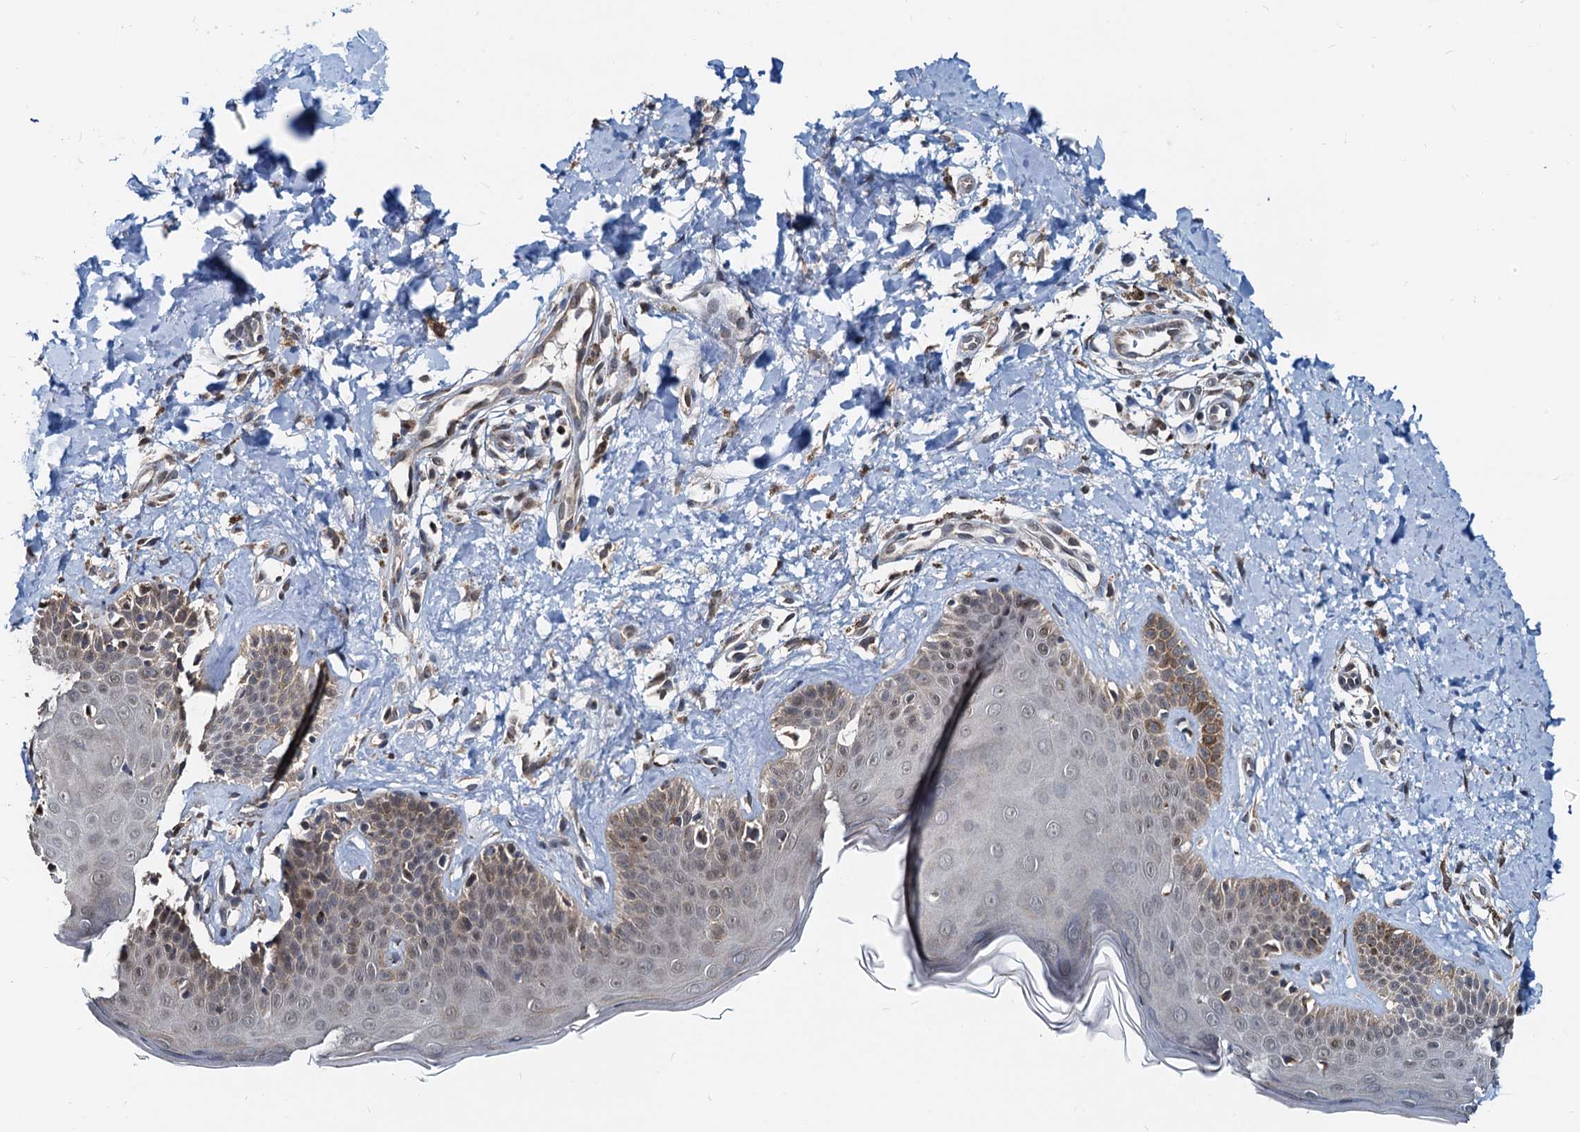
{"staining": {"intensity": "moderate", "quantity": ">75%", "location": "cytoplasmic/membranous"}, "tissue": "skin", "cell_type": "Fibroblasts", "image_type": "normal", "snomed": [{"axis": "morphology", "description": "Normal tissue, NOS"}, {"axis": "topography", "description": "Skin"}], "caption": "Brown immunohistochemical staining in normal skin reveals moderate cytoplasmic/membranous positivity in about >75% of fibroblasts. The staining was performed using DAB to visualize the protein expression in brown, while the nuclei were stained in blue with hematoxylin (Magnification: 20x).", "gene": "MCMBP", "patient": {"sex": "male", "age": 52}}